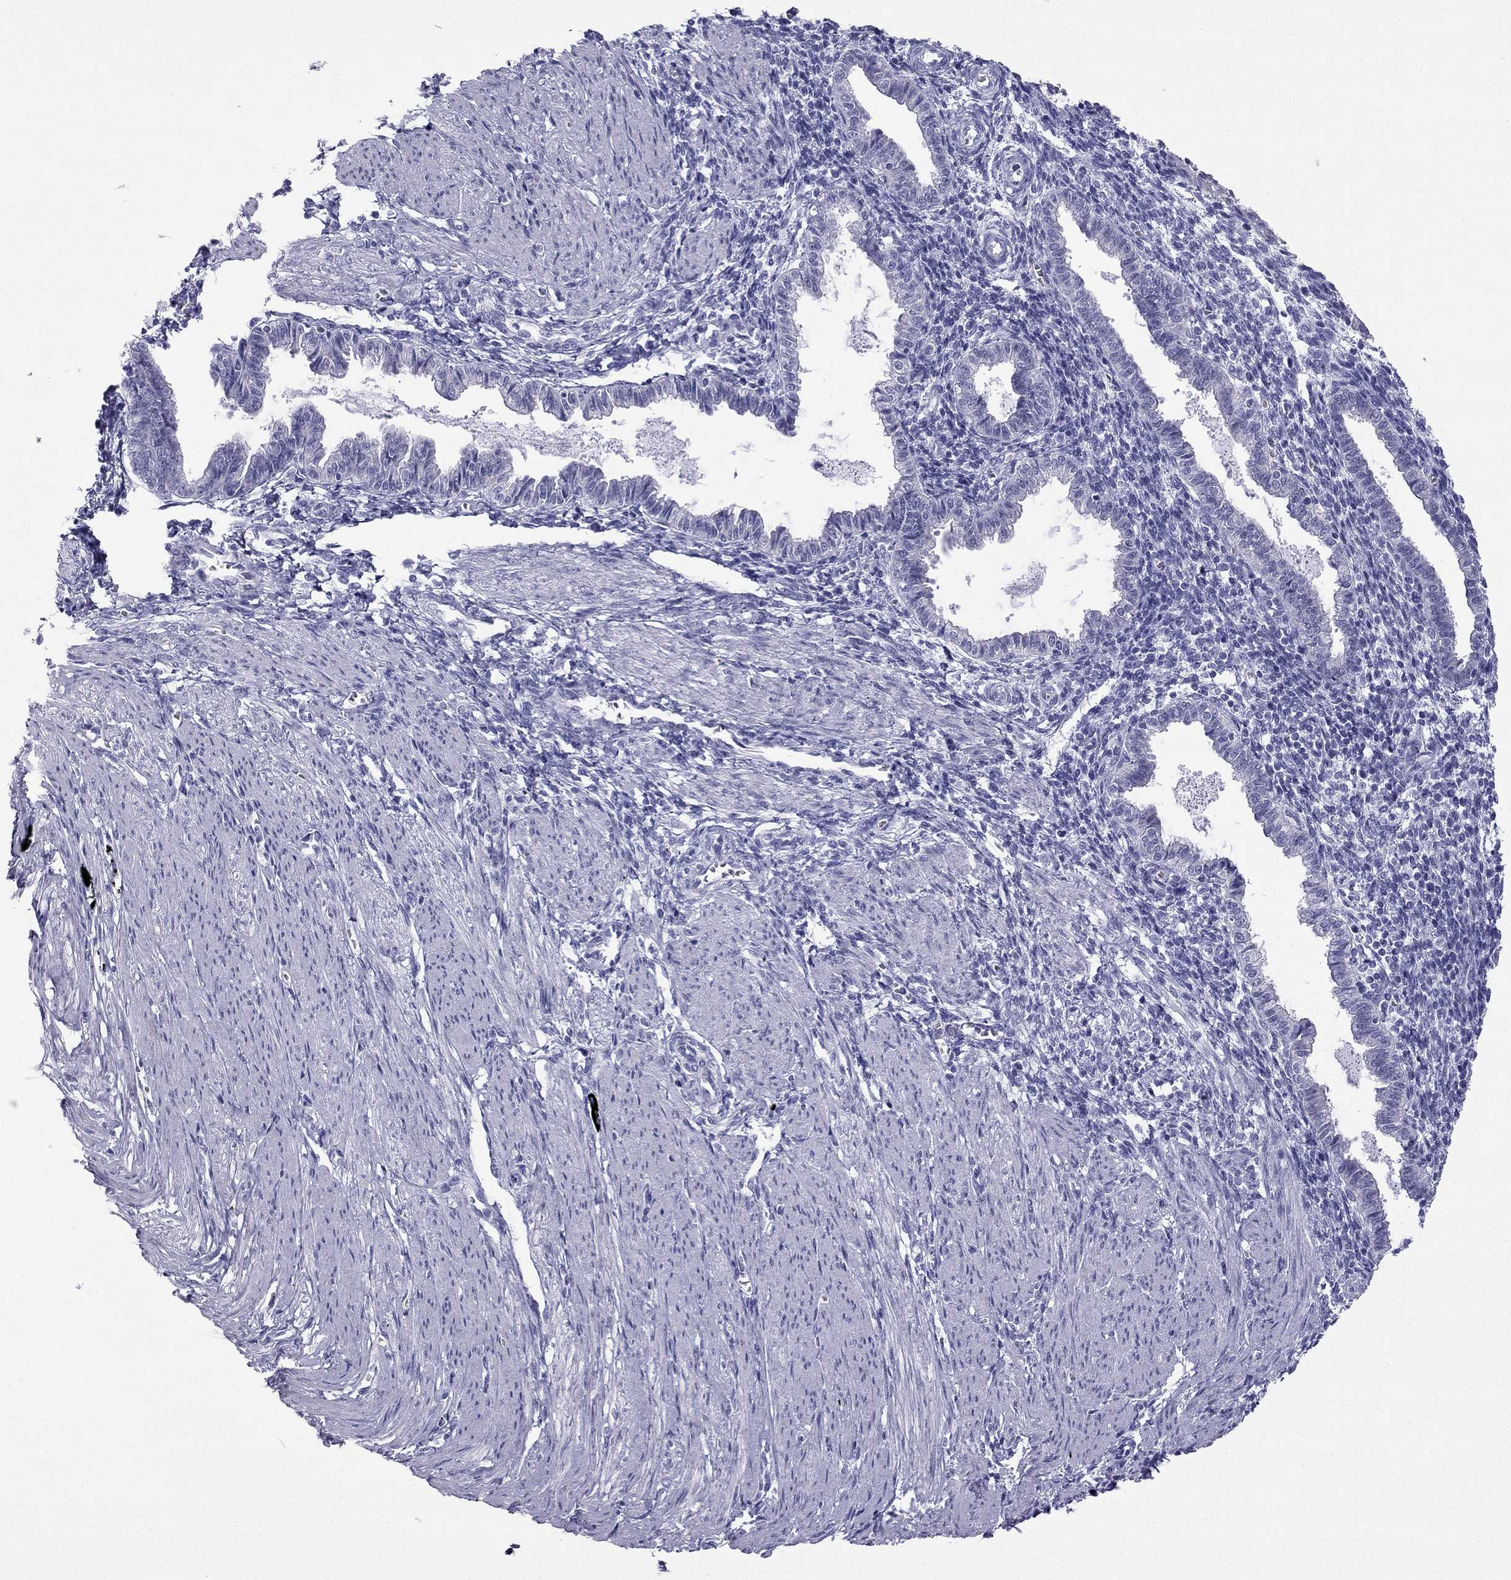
{"staining": {"intensity": "negative", "quantity": "none", "location": "none"}, "tissue": "endometrium", "cell_type": "Cells in endometrial stroma", "image_type": "normal", "snomed": [{"axis": "morphology", "description": "Normal tissue, NOS"}, {"axis": "topography", "description": "Endometrium"}], "caption": "Endometrium was stained to show a protein in brown. There is no significant staining in cells in endometrial stroma. Nuclei are stained in blue.", "gene": "GJA8", "patient": {"sex": "female", "age": 37}}